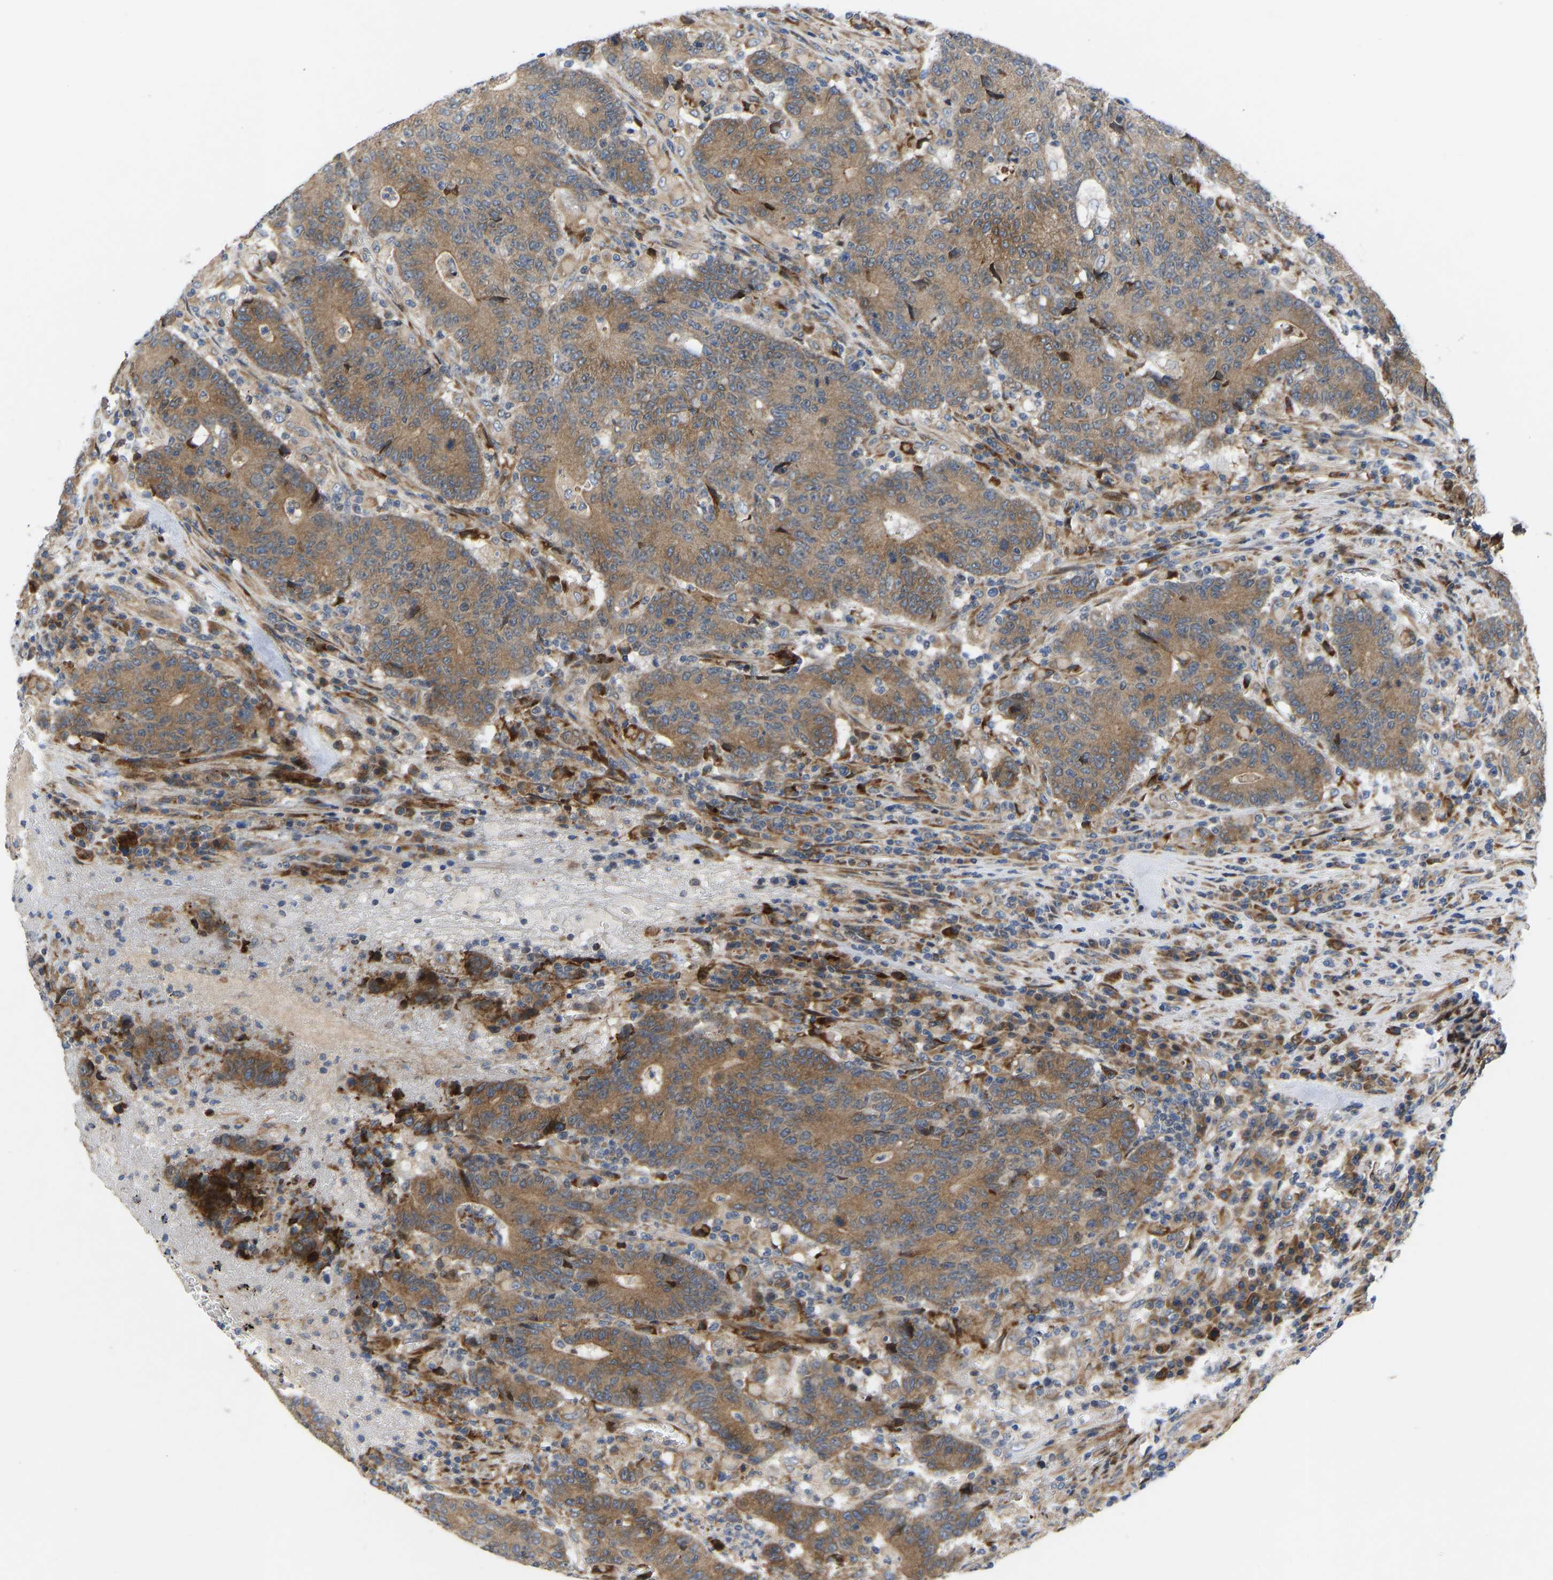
{"staining": {"intensity": "moderate", "quantity": ">75%", "location": "cytoplasmic/membranous"}, "tissue": "colorectal cancer", "cell_type": "Tumor cells", "image_type": "cancer", "snomed": [{"axis": "morphology", "description": "Normal tissue, NOS"}, {"axis": "morphology", "description": "Adenocarcinoma, NOS"}, {"axis": "topography", "description": "Colon"}], "caption": "Moderate cytoplasmic/membranous protein staining is identified in about >75% of tumor cells in colorectal cancer. The staining was performed using DAB to visualize the protein expression in brown, while the nuclei were stained in blue with hematoxylin (Magnification: 20x).", "gene": "TMEM38B", "patient": {"sex": "female", "age": 75}}